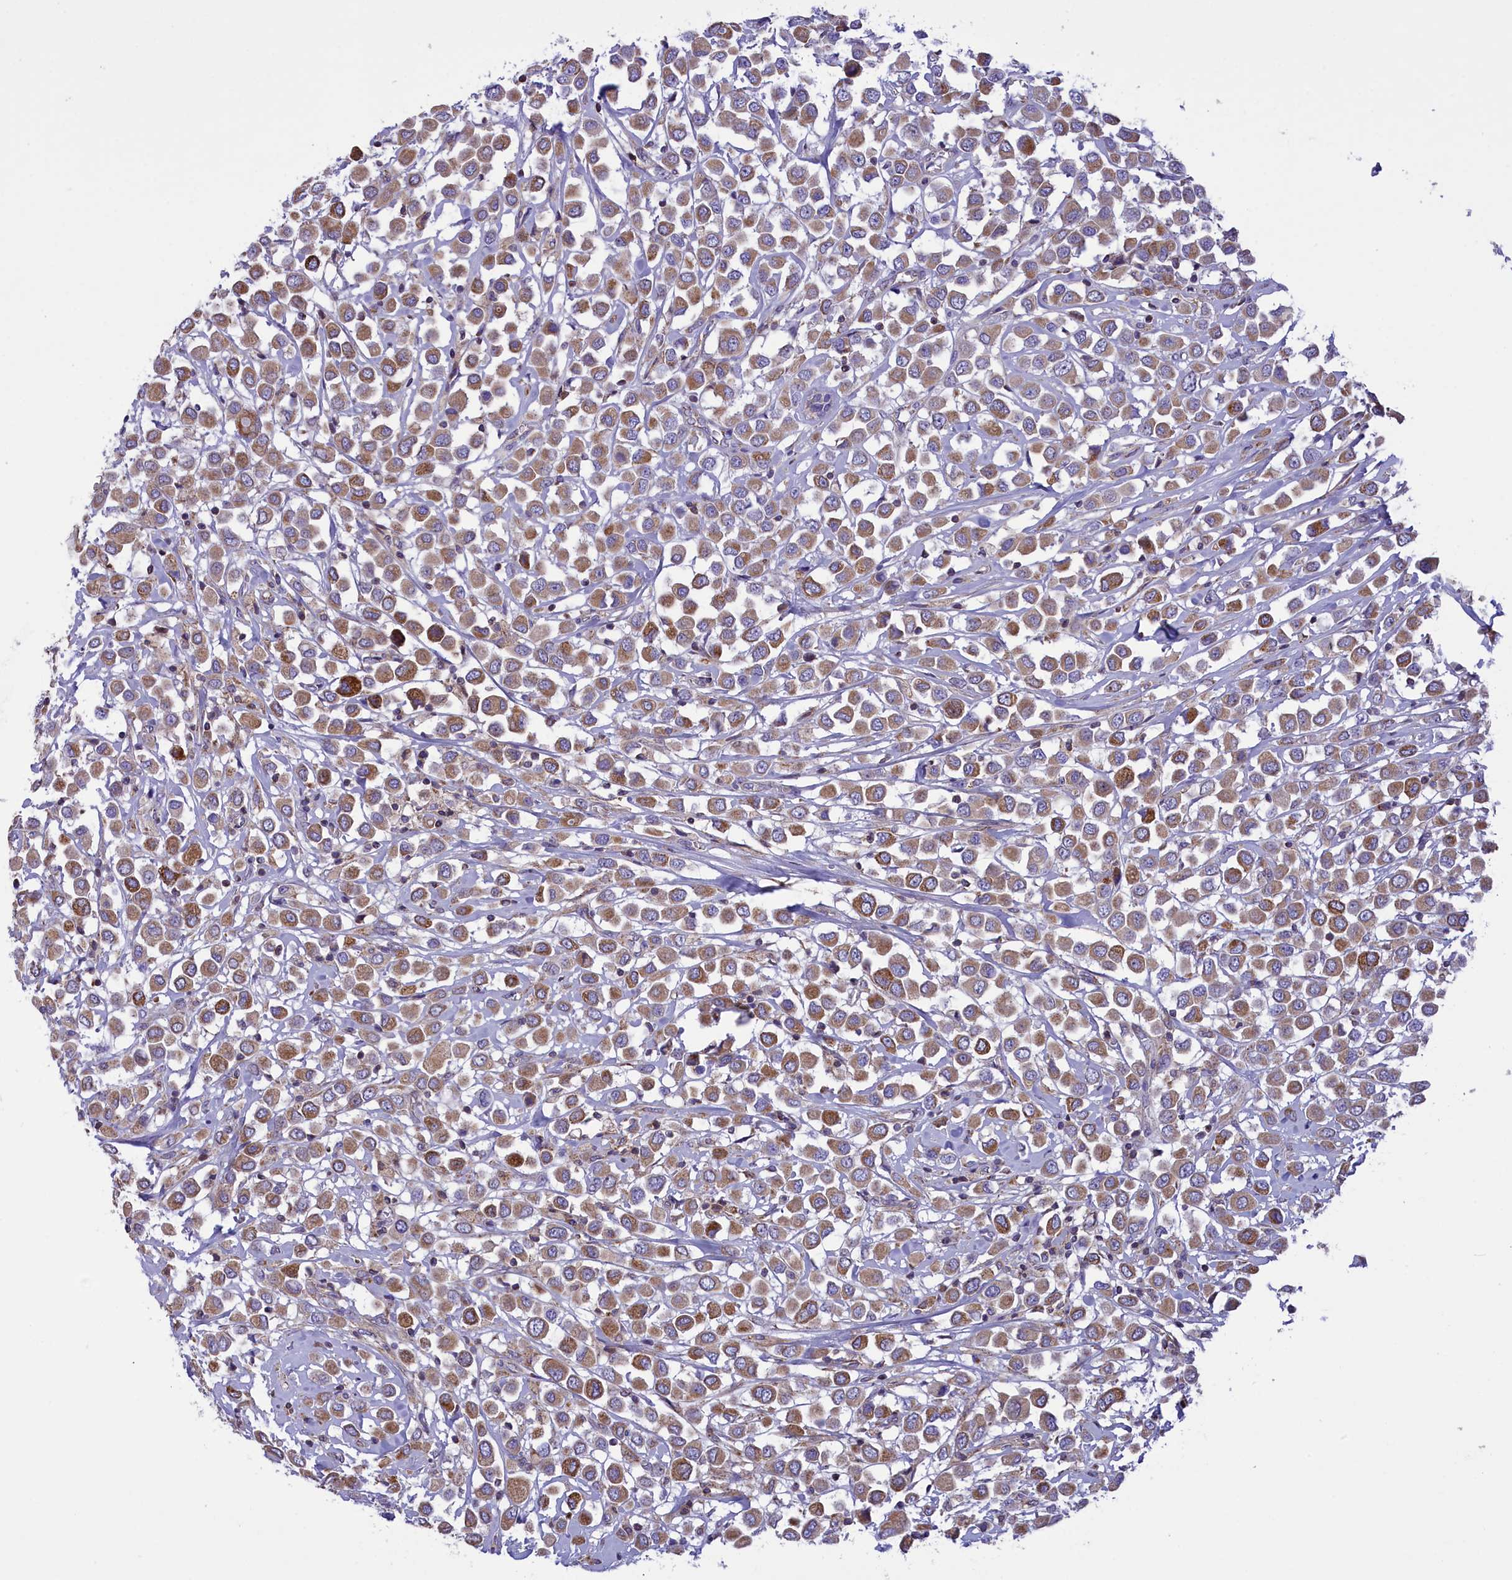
{"staining": {"intensity": "moderate", "quantity": ">75%", "location": "cytoplasmic/membranous"}, "tissue": "breast cancer", "cell_type": "Tumor cells", "image_type": "cancer", "snomed": [{"axis": "morphology", "description": "Duct carcinoma"}, {"axis": "topography", "description": "Breast"}], "caption": "This micrograph shows IHC staining of breast invasive ductal carcinoma, with medium moderate cytoplasmic/membranous staining in about >75% of tumor cells.", "gene": "CORO7-PAM16", "patient": {"sex": "female", "age": 61}}